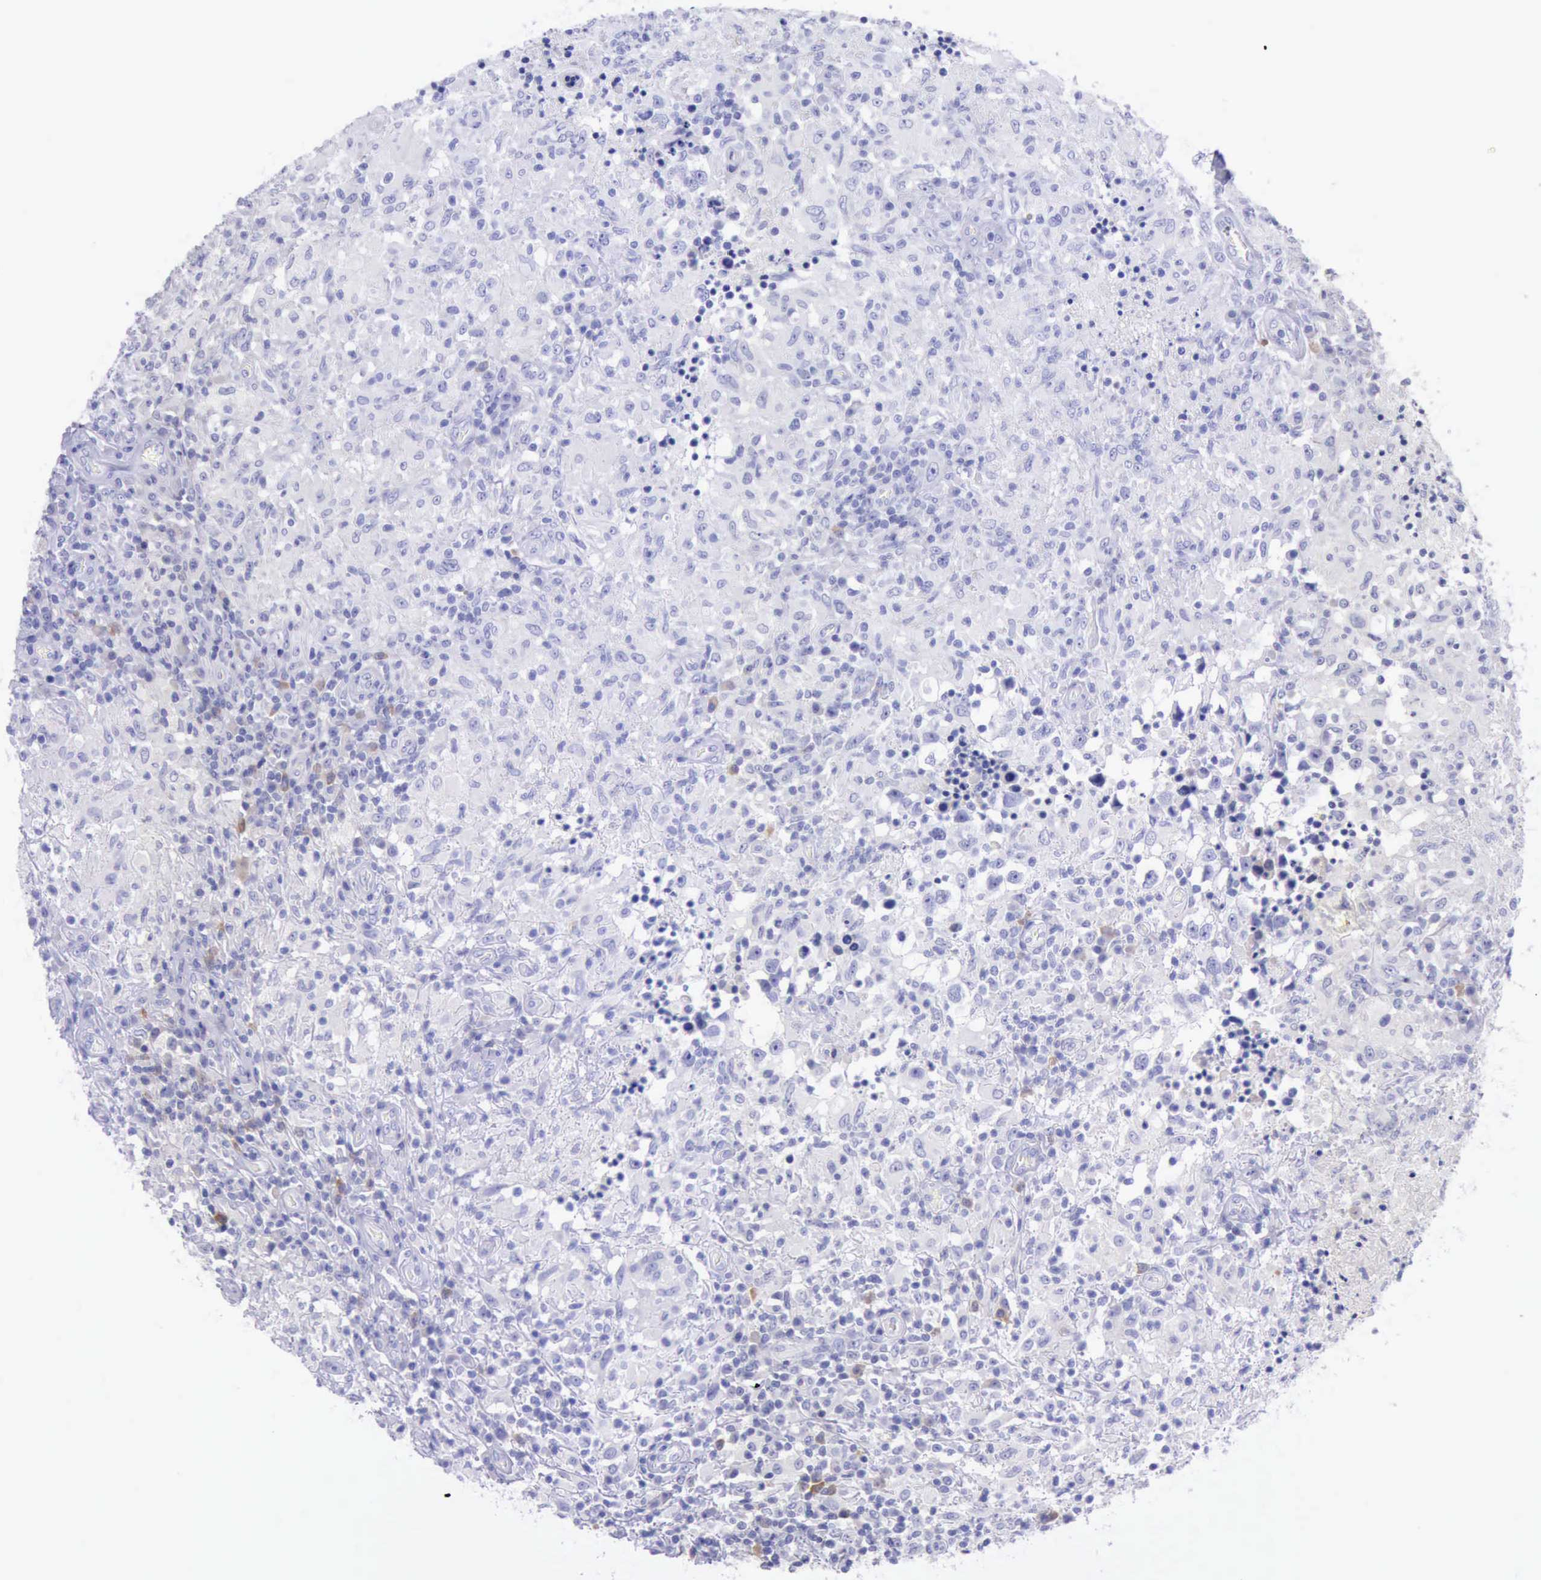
{"staining": {"intensity": "negative", "quantity": "none", "location": "none"}, "tissue": "testis cancer", "cell_type": "Tumor cells", "image_type": "cancer", "snomed": [{"axis": "morphology", "description": "Seminoma, NOS"}, {"axis": "topography", "description": "Testis"}], "caption": "This micrograph is of testis cancer (seminoma) stained with immunohistochemistry (IHC) to label a protein in brown with the nuclei are counter-stained blue. There is no expression in tumor cells. (DAB (3,3'-diaminobenzidine) immunohistochemistry (IHC) with hematoxylin counter stain).", "gene": "KRT8", "patient": {"sex": "male", "age": 34}}